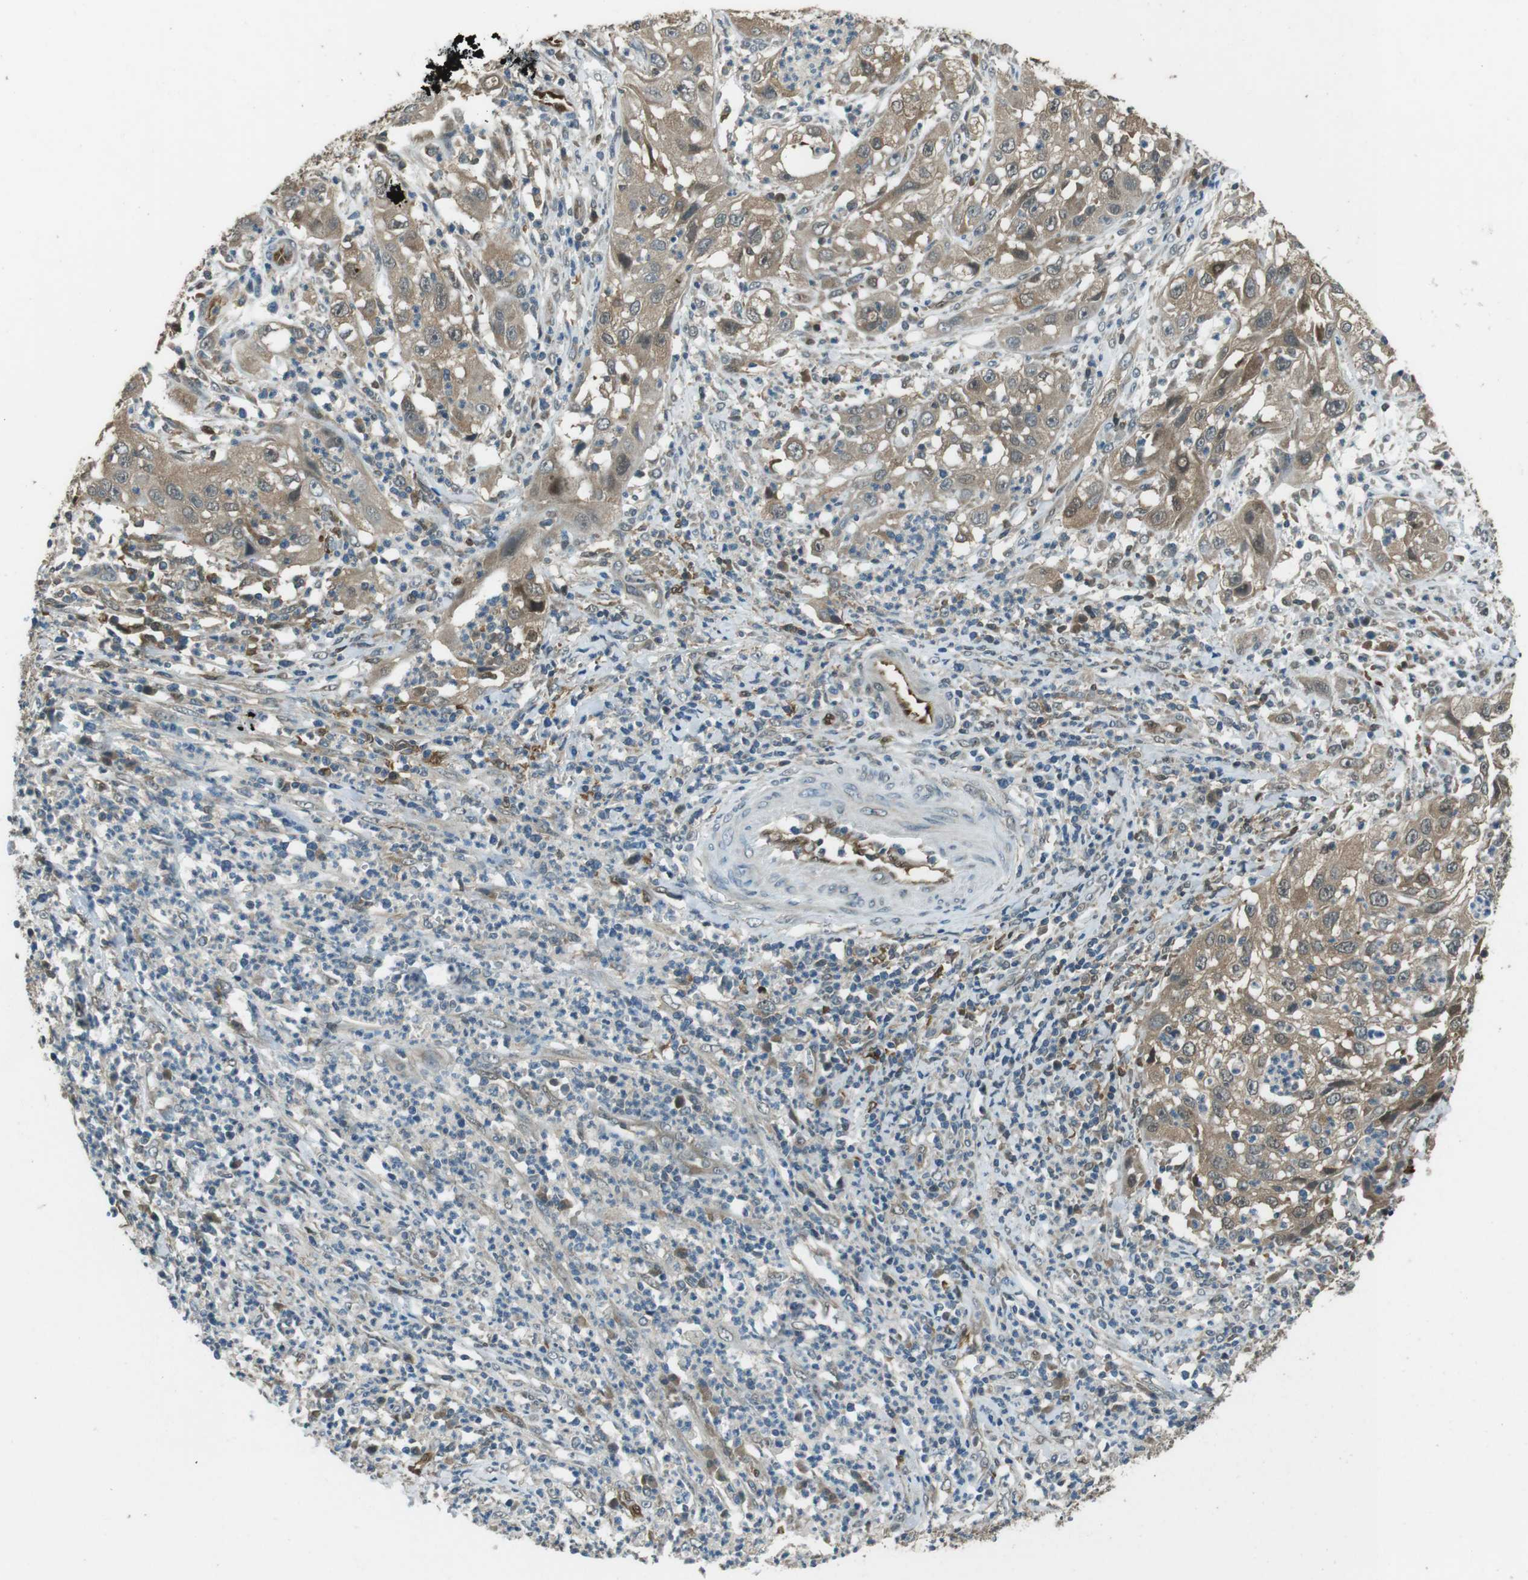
{"staining": {"intensity": "moderate", "quantity": ">75%", "location": "cytoplasmic/membranous"}, "tissue": "cervical cancer", "cell_type": "Tumor cells", "image_type": "cancer", "snomed": [{"axis": "morphology", "description": "Squamous cell carcinoma, NOS"}, {"axis": "topography", "description": "Cervix"}], "caption": "Protein expression analysis of human cervical squamous cell carcinoma reveals moderate cytoplasmic/membranous expression in approximately >75% of tumor cells. The staining is performed using DAB (3,3'-diaminobenzidine) brown chromogen to label protein expression. The nuclei are counter-stained blue using hematoxylin.", "gene": "MFAP3", "patient": {"sex": "female", "age": 32}}